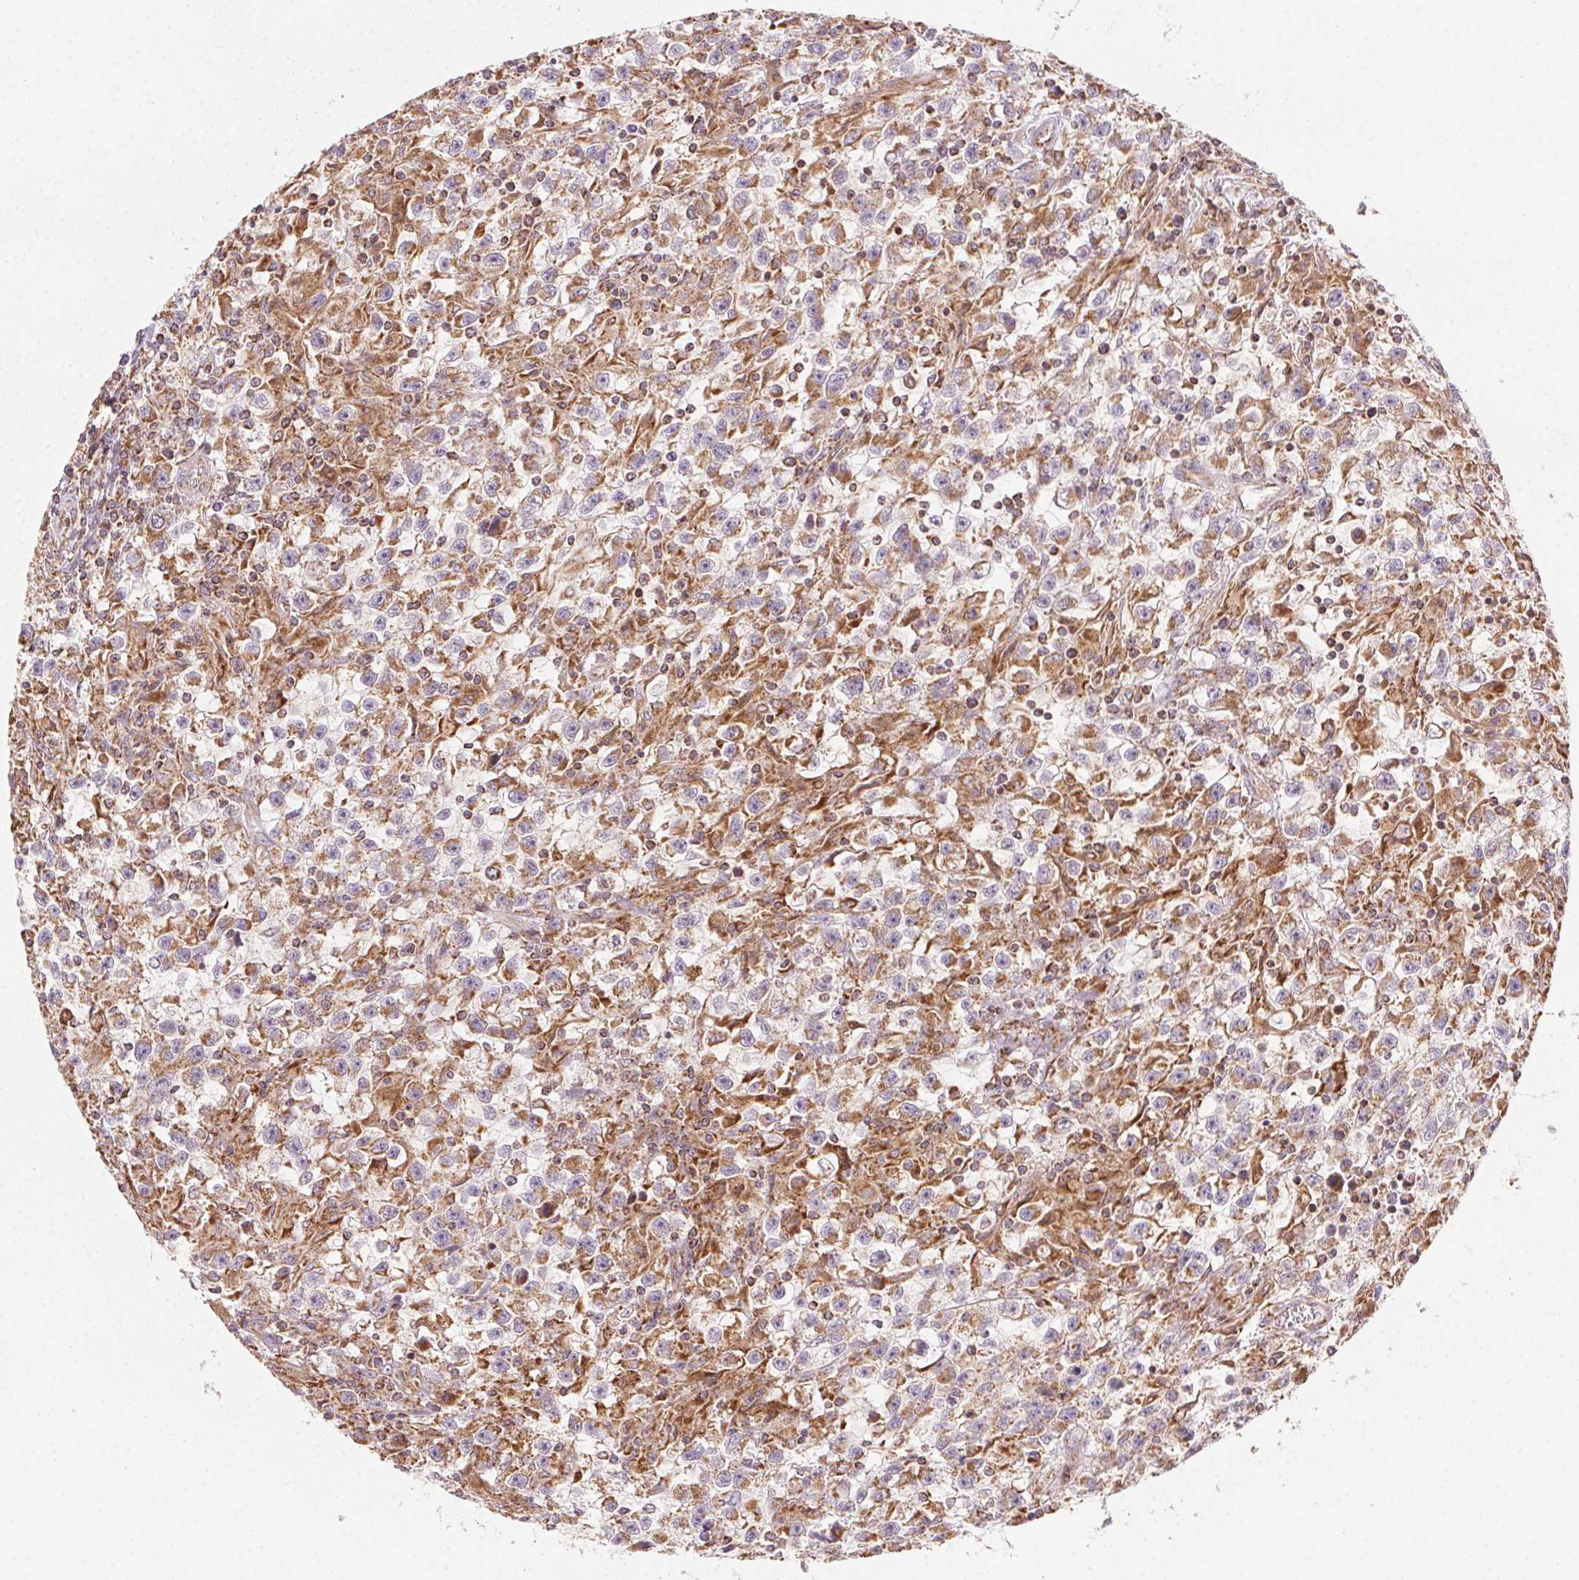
{"staining": {"intensity": "moderate", "quantity": ">75%", "location": "cytoplasmic/membranous"}, "tissue": "testis cancer", "cell_type": "Tumor cells", "image_type": "cancer", "snomed": [{"axis": "morphology", "description": "Seminoma, NOS"}, {"axis": "topography", "description": "Testis"}], "caption": "This micrograph reveals testis cancer (seminoma) stained with immunohistochemistry to label a protein in brown. The cytoplasmic/membranous of tumor cells show moderate positivity for the protein. Nuclei are counter-stained blue.", "gene": "CLPB", "patient": {"sex": "male", "age": 31}}